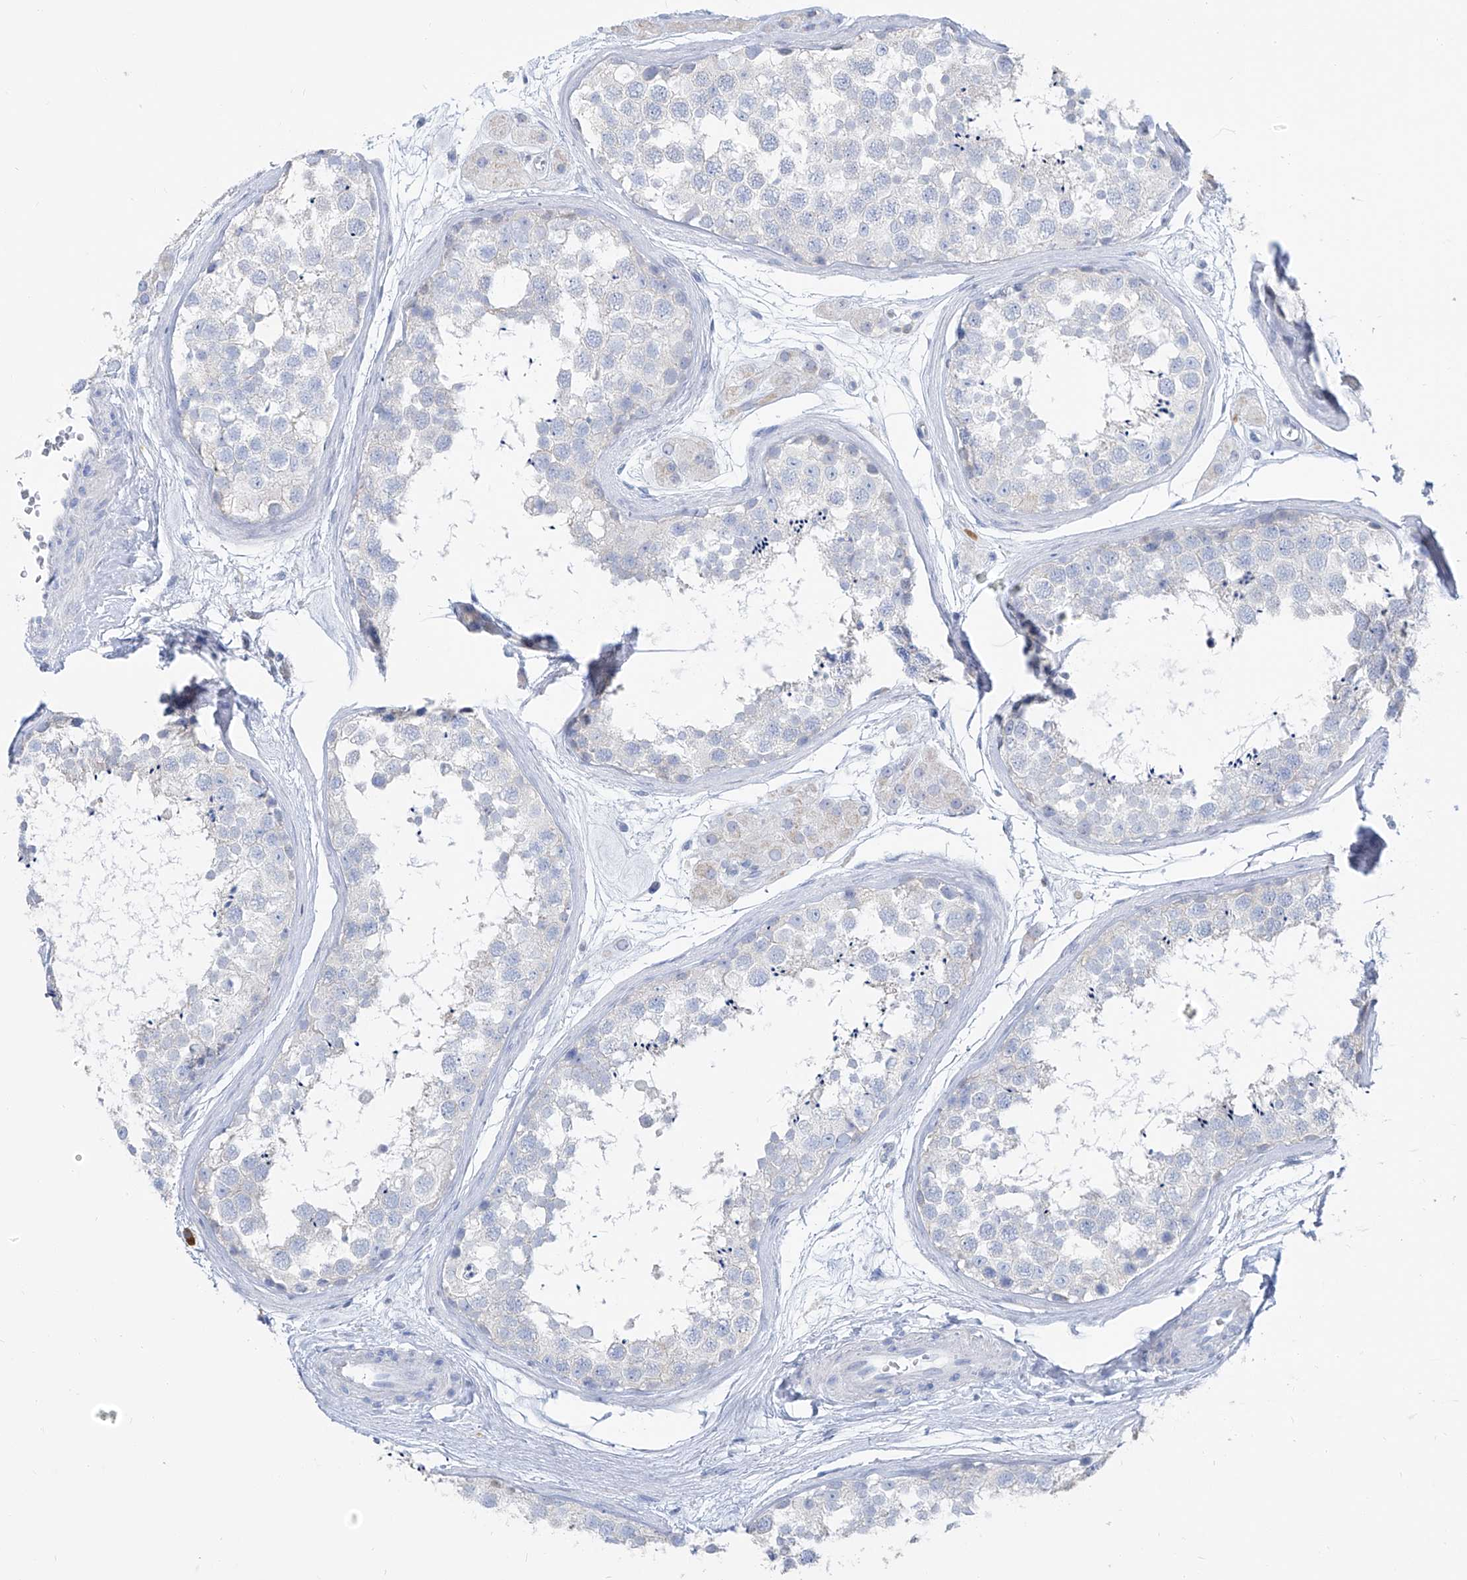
{"staining": {"intensity": "negative", "quantity": "none", "location": "none"}, "tissue": "testis", "cell_type": "Cells in seminiferous ducts", "image_type": "normal", "snomed": [{"axis": "morphology", "description": "Normal tissue, NOS"}, {"axis": "topography", "description": "Testis"}], "caption": "Immunohistochemistry (IHC) image of normal testis stained for a protein (brown), which reveals no expression in cells in seminiferous ducts. (DAB IHC with hematoxylin counter stain).", "gene": "FRS3", "patient": {"sex": "male", "age": 56}}